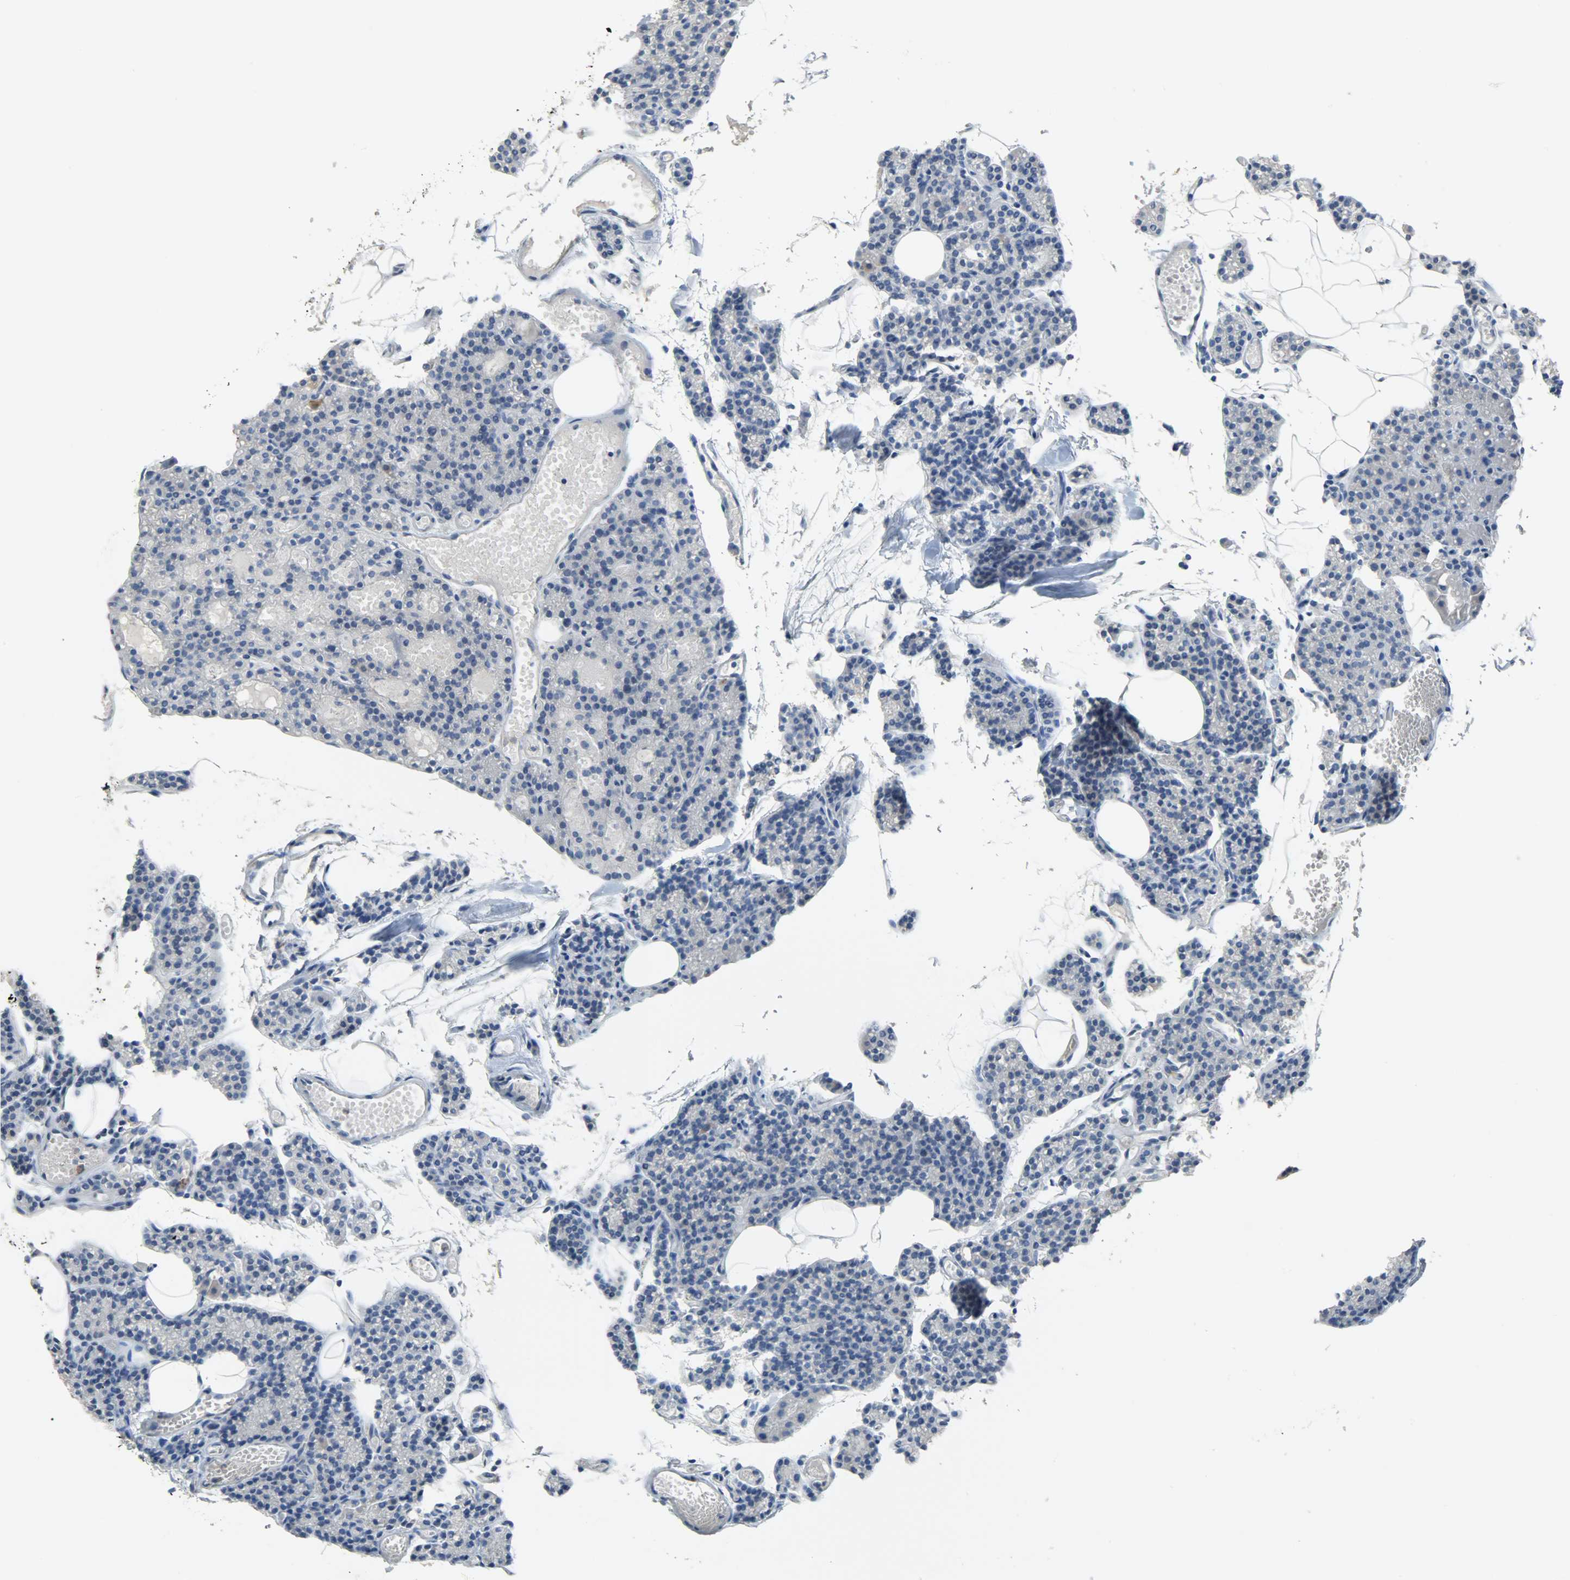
{"staining": {"intensity": "negative", "quantity": "none", "location": "none"}, "tissue": "parathyroid gland", "cell_type": "Glandular cells", "image_type": "normal", "snomed": [{"axis": "morphology", "description": "Normal tissue, NOS"}, {"axis": "topography", "description": "Parathyroid gland"}], "caption": "IHC of normal human parathyroid gland exhibits no staining in glandular cells. (Immunohistochemistry (ihc), brightfield microscopy, high magnification).", "gene": "EIF4EBP1", "patient": {"sex": "female", "age": 60}}